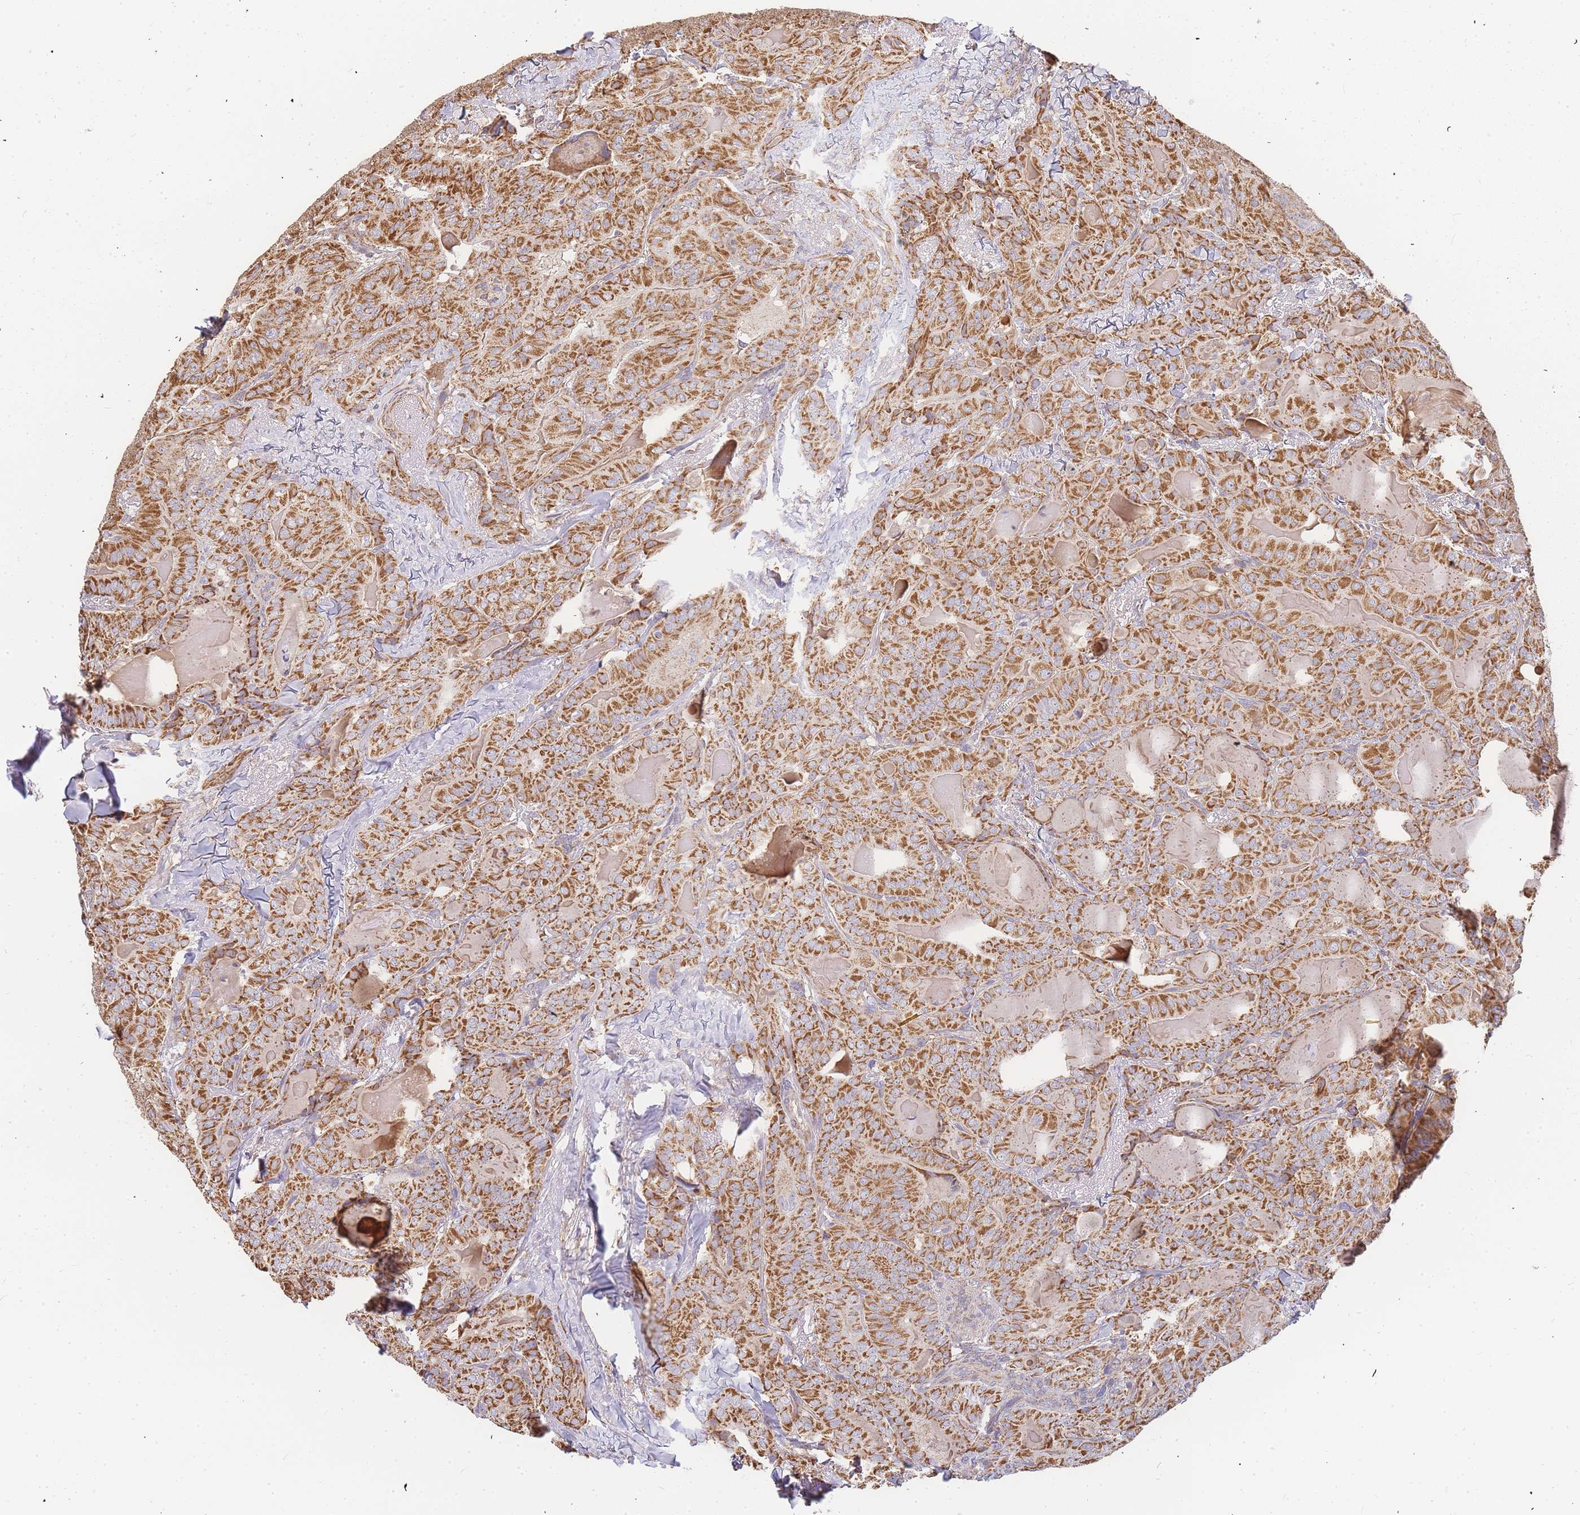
{"staining": {"intensity": "strong", "quantity": ">75%", "location": "cytoplasmic/membranous"}, "tissue": "thyroid cancer", "cell_type": "Tumor cells", "image_type": "cancer", "snomed": [{"axis": "morphology", "description": "Papillary adenocarcinoma, NOS"}, {"axis": "topography", "description": "Thyroid gland"}], "caption": "The micrograph displays a brown stain indicating the presence of a protein in the cytoplasmic/membranous of tumor cells in papillary adenocarcinoma (thyroid).", "gene": "ADCY9", "patient": {"sex": "female", "age": 68}}